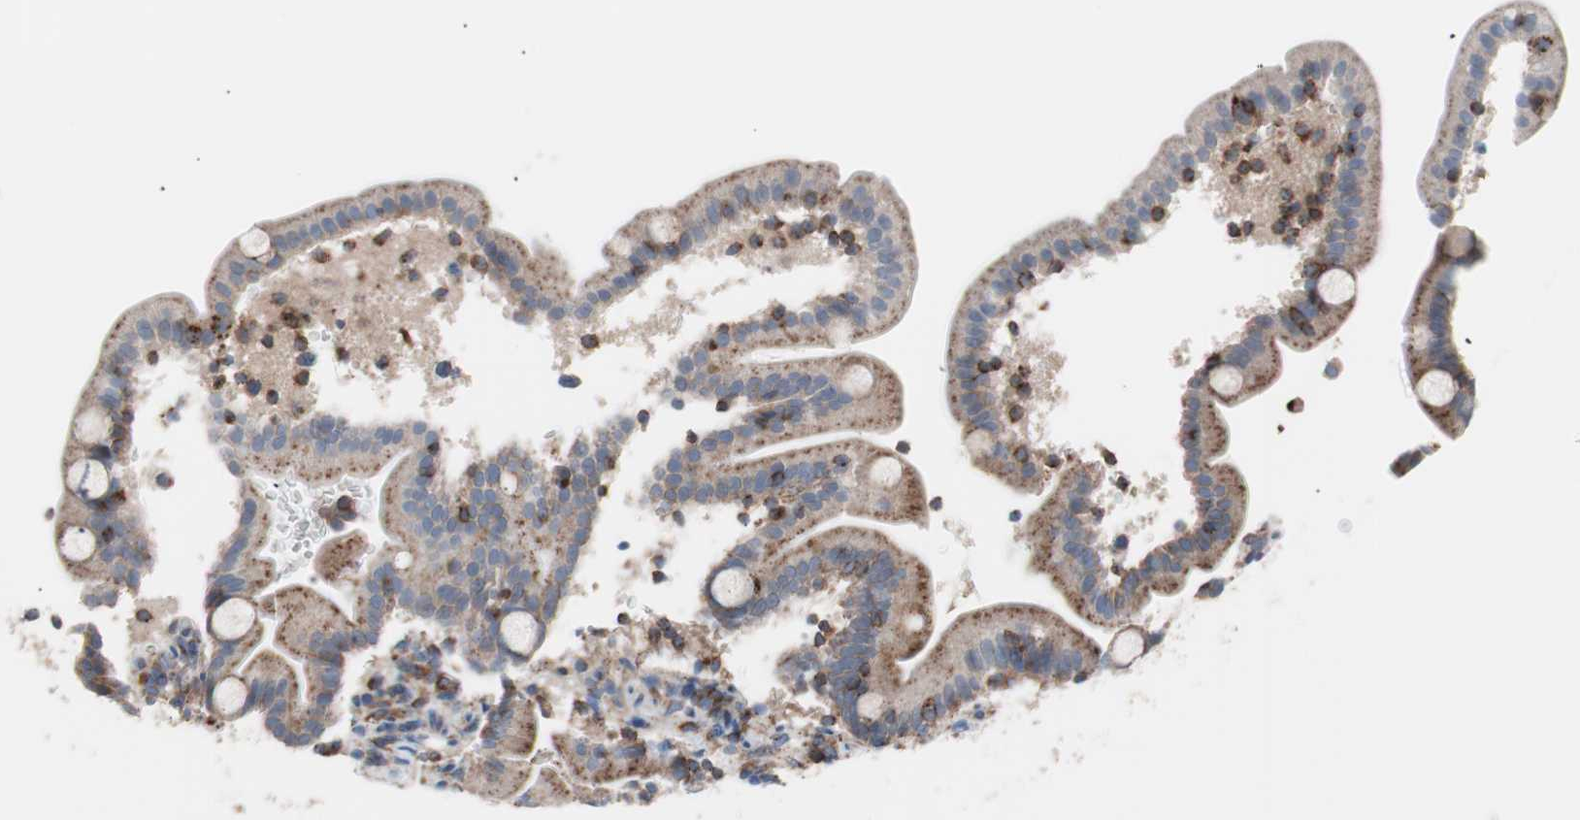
{"staining": {"intensity": "strong", "quantity": ">75%", "location": "cytoplasmic/membranous"}, "tissue": "duodenum", "cell_type": "Glandular cells", "image_type": "normal", "snomed": [{"axis": "morphology", "description": "Normal tissue, NOS"}, {"axis": "topography", "description": "Duodenum"}], "caption": "Glandular cells show high levels of strong cytoplasmic/membranous positivity in about >75% of cells in benign human duodenum.", "gene": "FLOT2", "patient": {"sex": "male", "age": 54}}